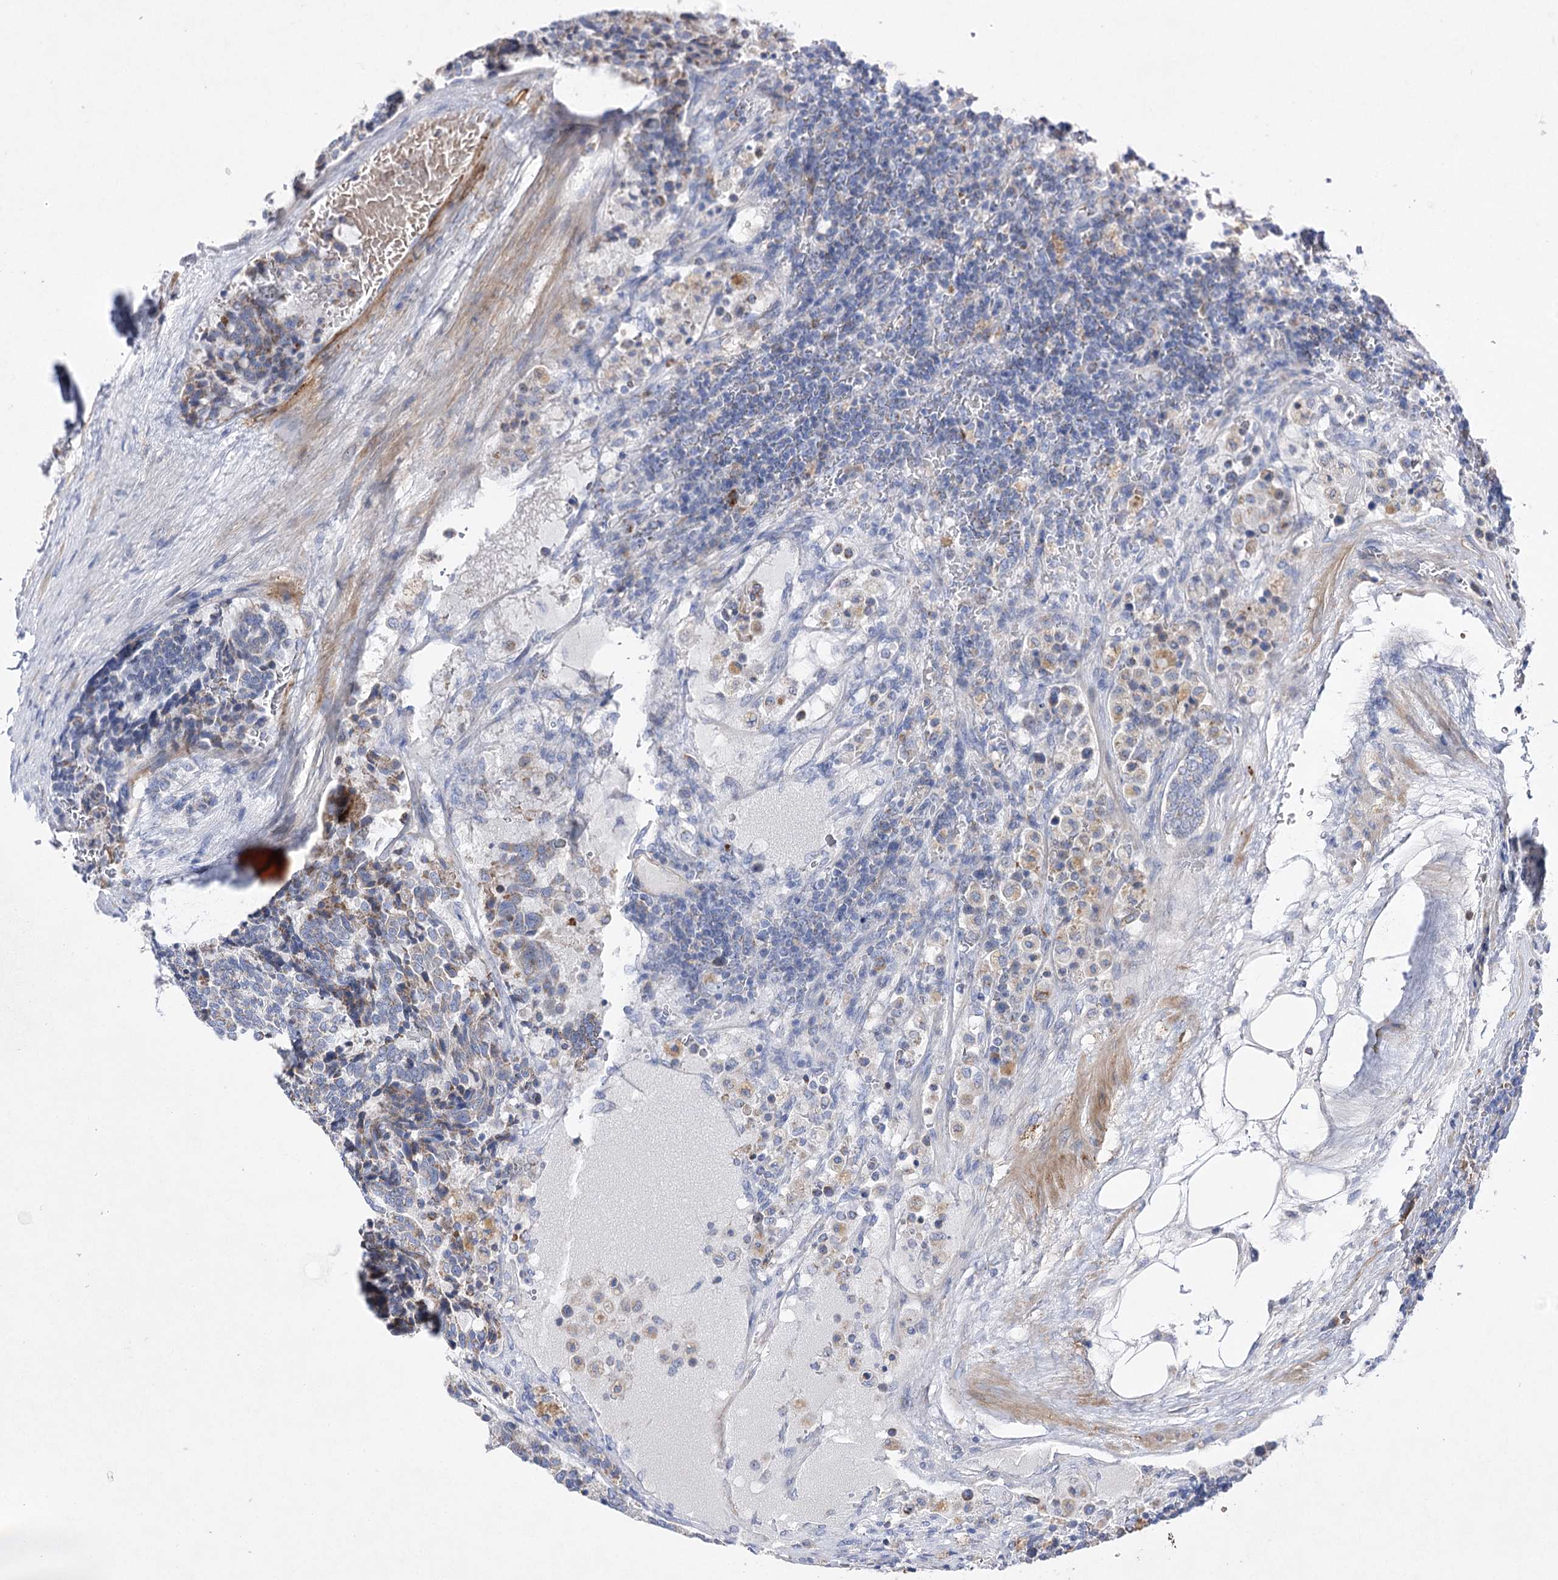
{"staining": {"intensity": "weak", "quantity": "25%-75%", "location": "cytoplasmic/membranous"}, "tissue": "carcinoid", "cell_type": "Tumor cells", "image_type": "cancer", "snomed": [{"axis": "morphology", "description": "Carcinoid, malignant, NOS"}, {"axis": "topography", "description": "Pancreas"}], "caption": "The histopathology image exhibits a brown stain indicating the presence of a protein in the cytoplasmic/membranous of tumor cells in carcinoid (malignant).", "gene": "COX15", "patient": {"sex": "female", "age": 54}}